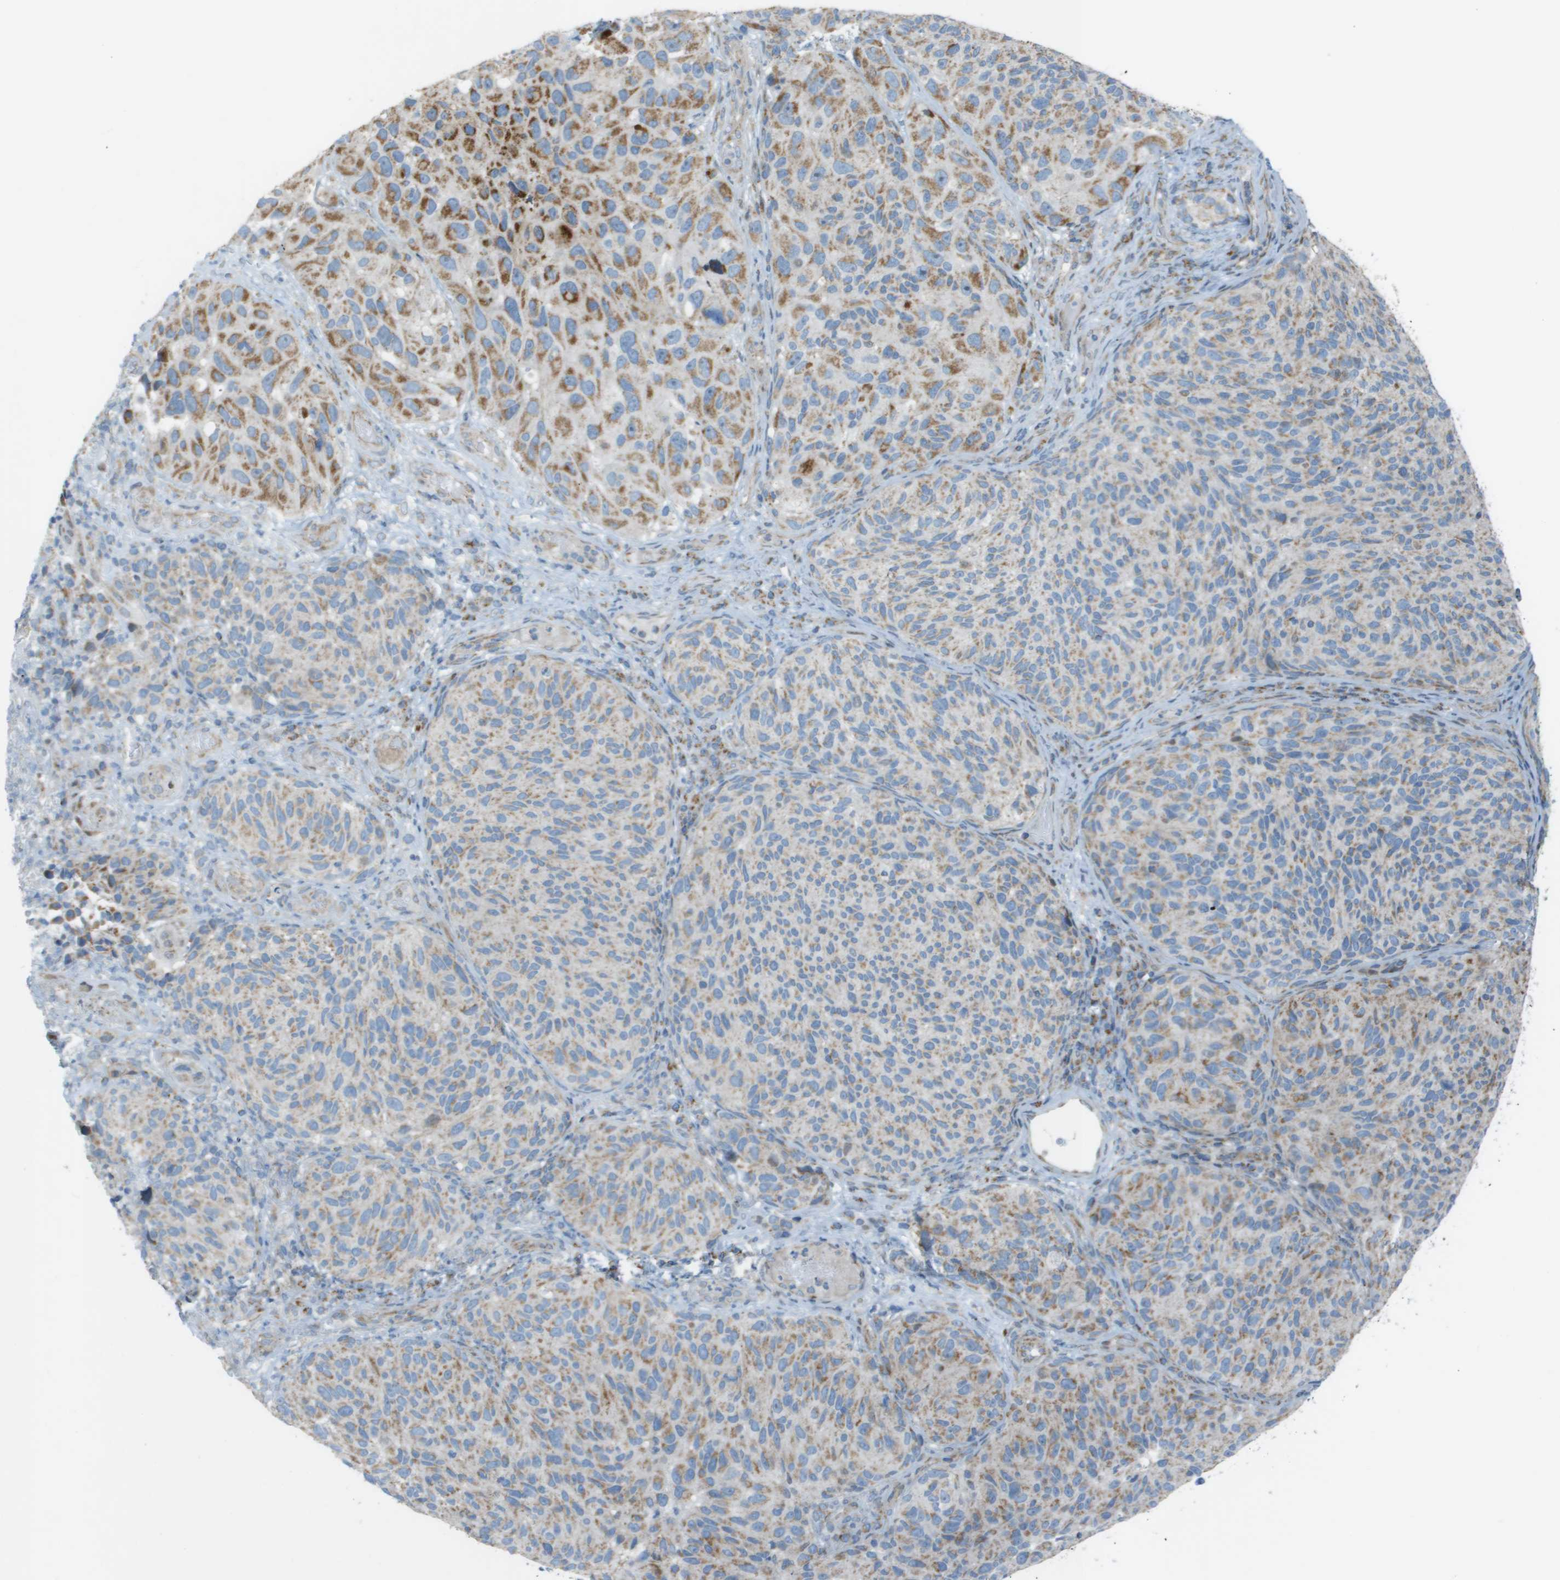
{"staining": {"intensity": "weak", "quantity": ">75%", "location": "cytoplasmic/membranous"}, "tissue": "melanoma", "cell_type": "Tumor cells", "image_type": "cancer", "snomed": [{"axis": "morphology", "description": "Malignant melanoma, NOS"}, {"axis": "topography", "description": "Skin"}], "caption": "Immunohistochemical staining of human melanoma shows low levels of weak cytoplasmic/membranous positivity in approximately >75% of tumor cells.", "gene": "MGAT3", "patient": {"sex": "female", "age": 73}}